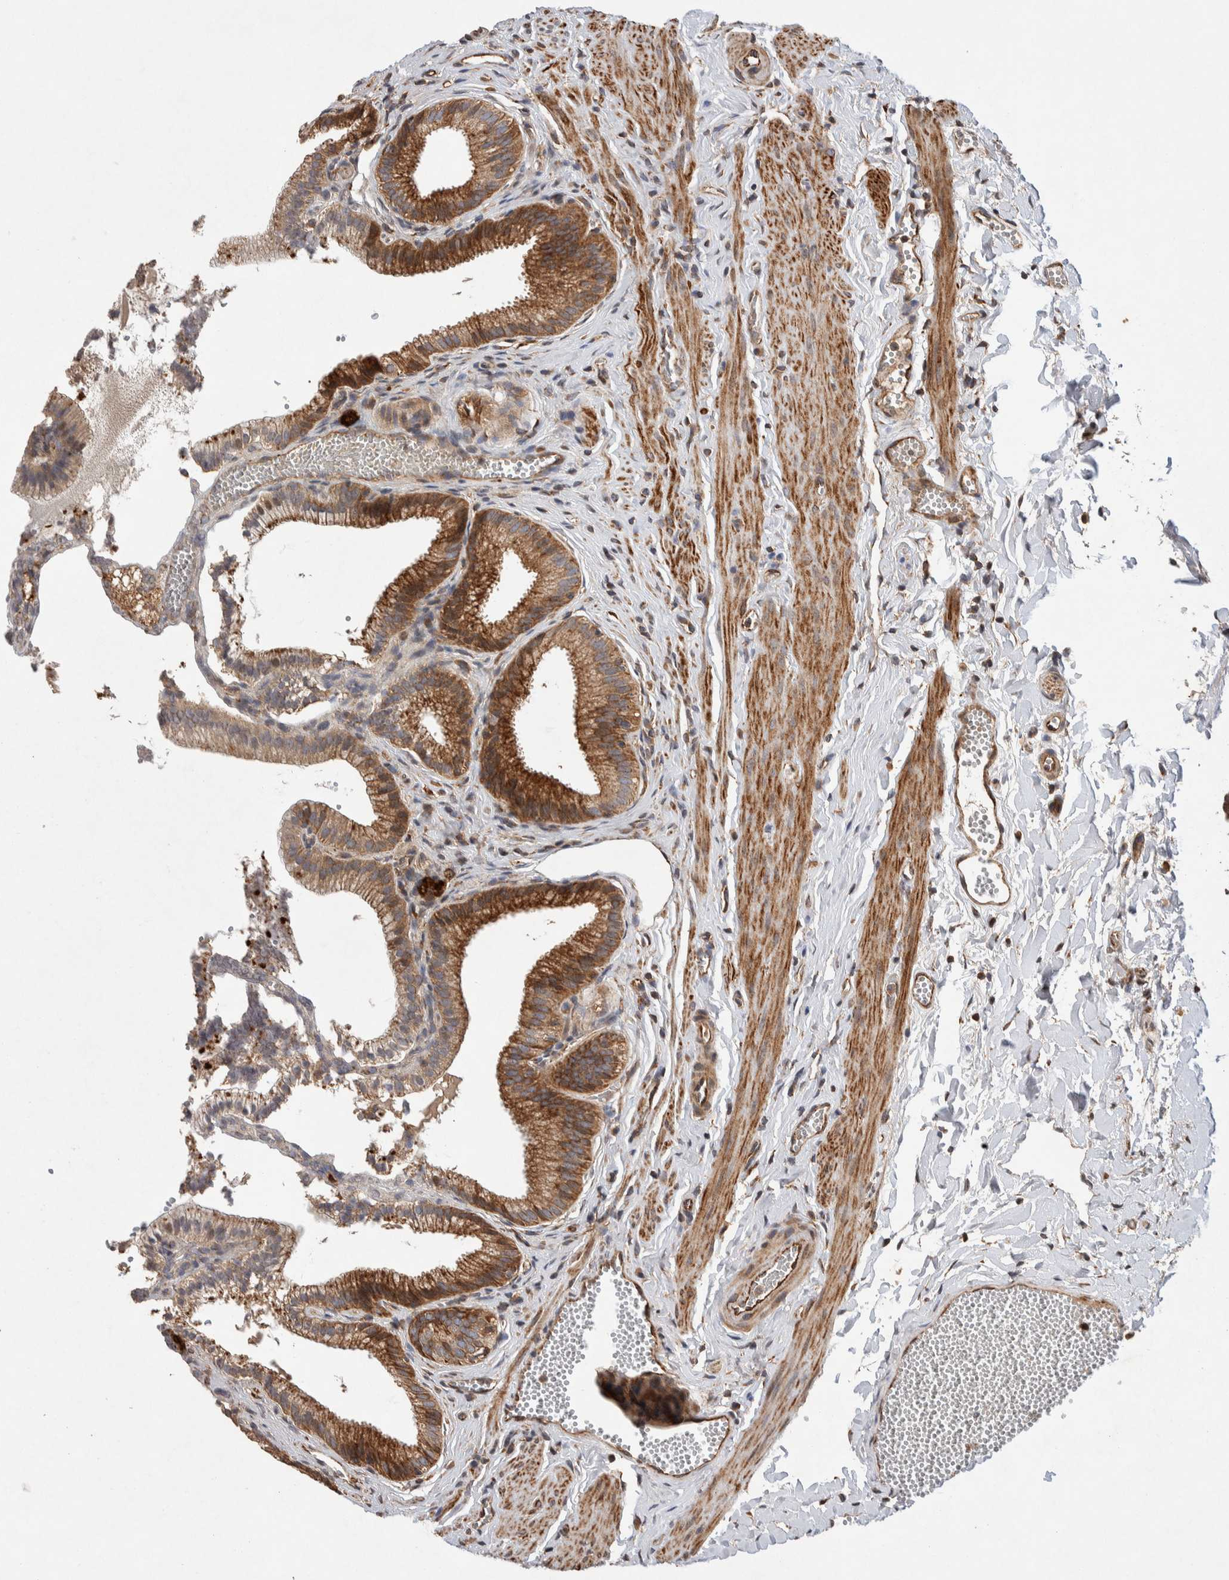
{"staining": {"intensity": "strong", "quantity": ">75%", "location": "cytoplasmic/membranous"}, "tissue": "gallbladder", "cell_type": "Glandular cells", "image_type": "normal", "snomed": [{"axis": "morphology", "description": "Normal tissue, NOS"}, {"axis": "topography", "description": "Gallbladder"}], "caption": "High-power microscopy captured an immunohistochemistry (IHC) histopathology image of benign gallbladder, revealing strong cytoplasmic/membranous staining in approximately >75% of glandular cells.", "gene": "LZTS1", "patient": {"sex": "male", "age": 38}}